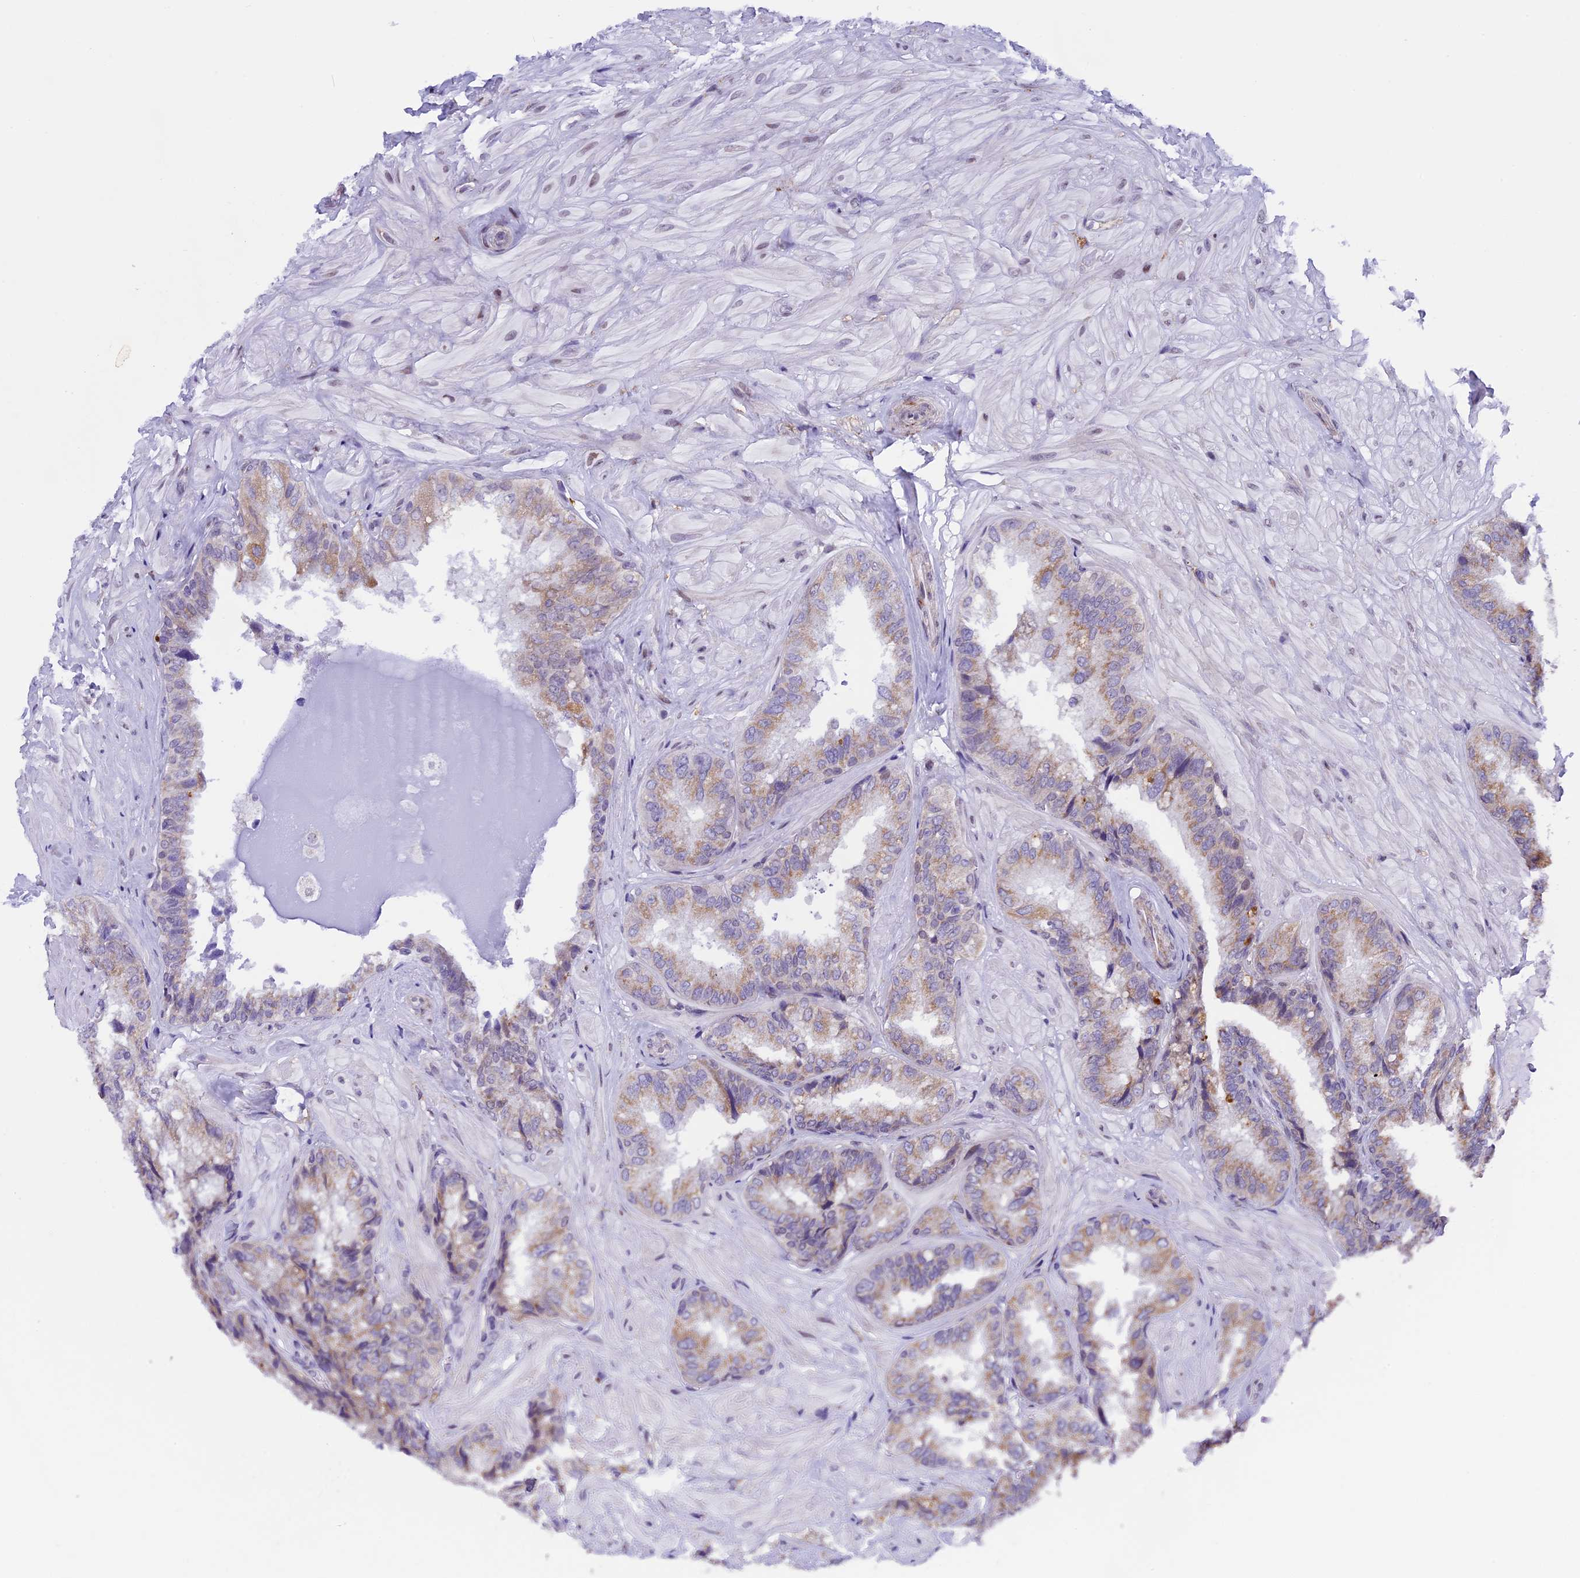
{"staining": {"intensity": "weak", "quantity": "25%-75%", "location": "cytoplasmic/membranous"}, "tissue": "seminal vesicle", "cell_type": "Glandular cells", "image_type": "normal", "snomed": [{"axis": "morphology", "description": "Normal tissue, NOS"}, {"axis": "topography", "description": "Prostate and seminal vesicle, NOS"}, {"axis": "topography", "description": "Prostate"}, {"axis": "topography", "description": "Seminal veicle"}], "caption": "This micrograph reveals benign seminal vesicle stained with immunohistochemistry (IHC) to label a protein in brown. The cytoplasmic/membranous of glandular cells show weak positivity for the protein. Nuclei are counter-stained blue.", "gene": "ZNF317", "patient": {"sex": "male", "age": 67}}